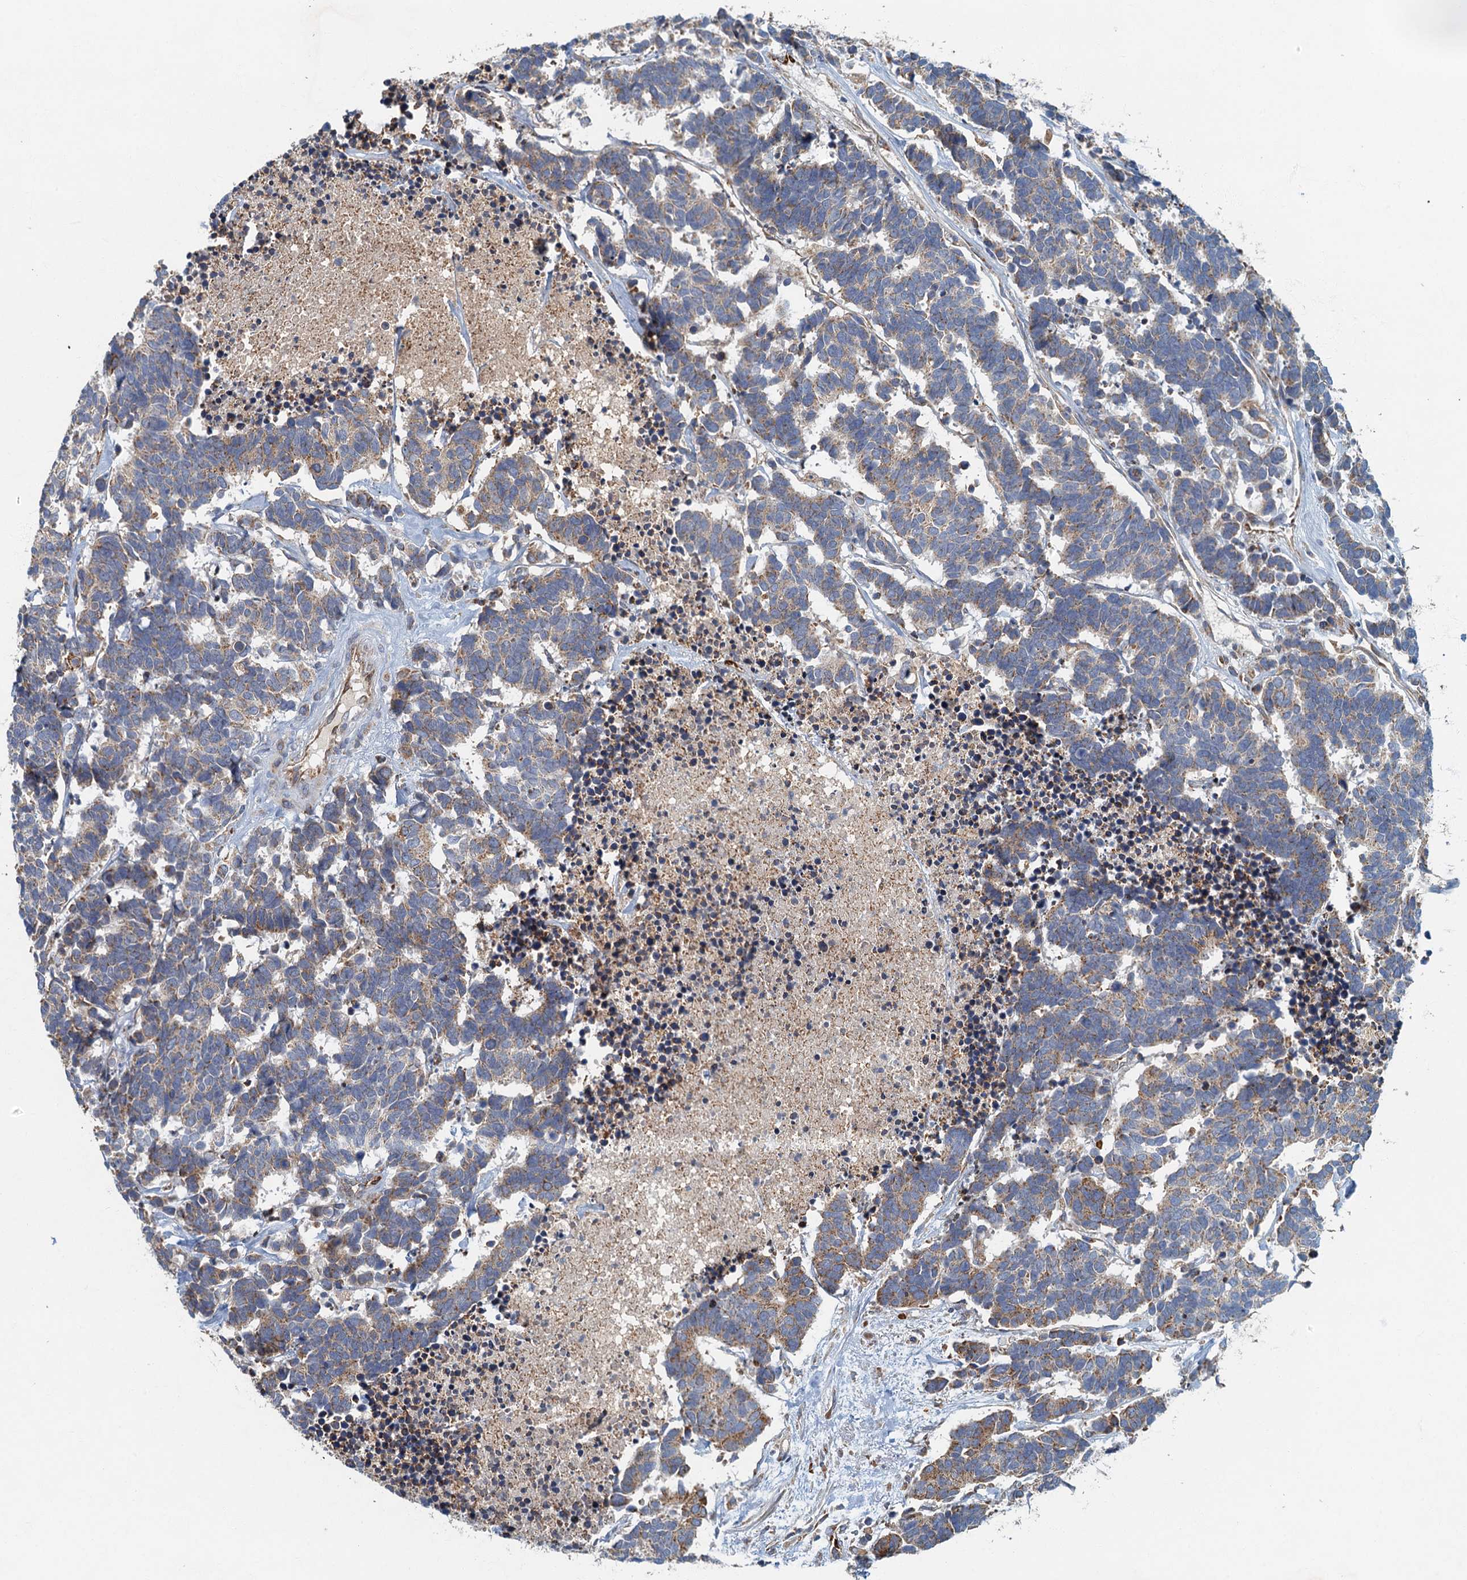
{"staining": {"intensity": "weak", "quantity": "25%-75%", "location": "cytoplasmic/membranous"}, "tissue": "carcinoid", "cell_type": "Tumor cells", "image_type": "cancer", "snomed": [{"axis": "morphology", "description": "Carcinoma, NOS"}, {"axis": "morphology", "description": "Carcinoid, malignant, NOS"}, {"axis": "topography", "description": "Urinary bladder"}], "caption": "Immunohistochemistry (IHC) histopathology image of neoplastic tissue: carcinoid stained using immunohistochemistry displays low levels of weak protein expression localized specifically in the cytoplasmic/membranous of tumor cells, appearing as a cytoplasmic/membranous brown color.", "gene": "SPDYC", "patient": {"sex": "male", "age": 57}}